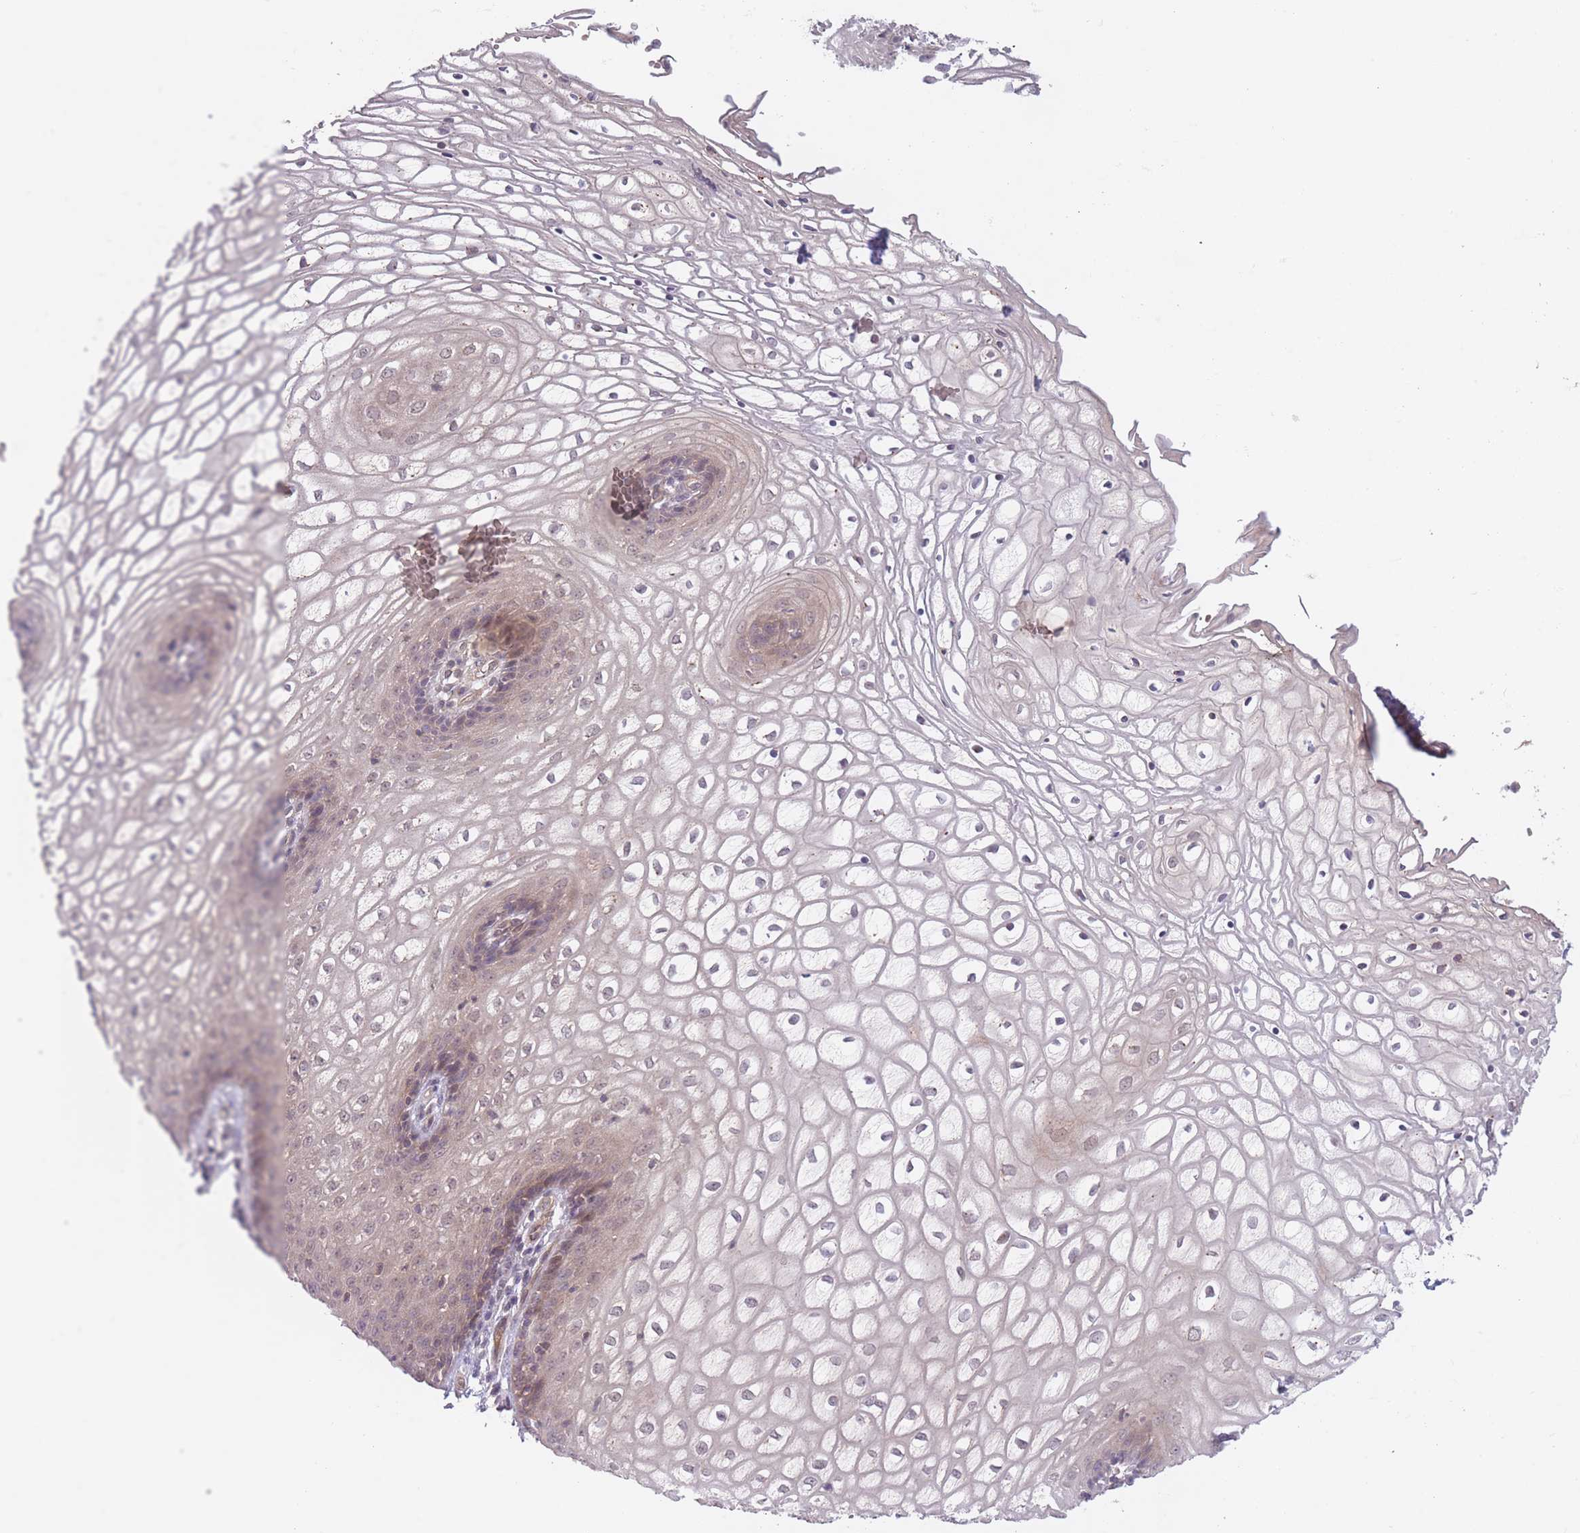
{"staining": {"intensity": "weak", "quantity": "<25%", "location": "nuclear"}, "tissue": "vagina", "cell_type": "Squamous epithelial cells", "image_type": "normal", "snomed": [{"axis": "morphology", "description": "Normal tissue, NOS"}, {"axis": "topography", "description": "Vagina"}], "caption": "This is an immunohistochemistry photomicrograph of unremarkable human vagina. There is no staining in squamous epithelial cells.", "gene": "FUT3", "patient": {"sex": "female", "age": 34}}